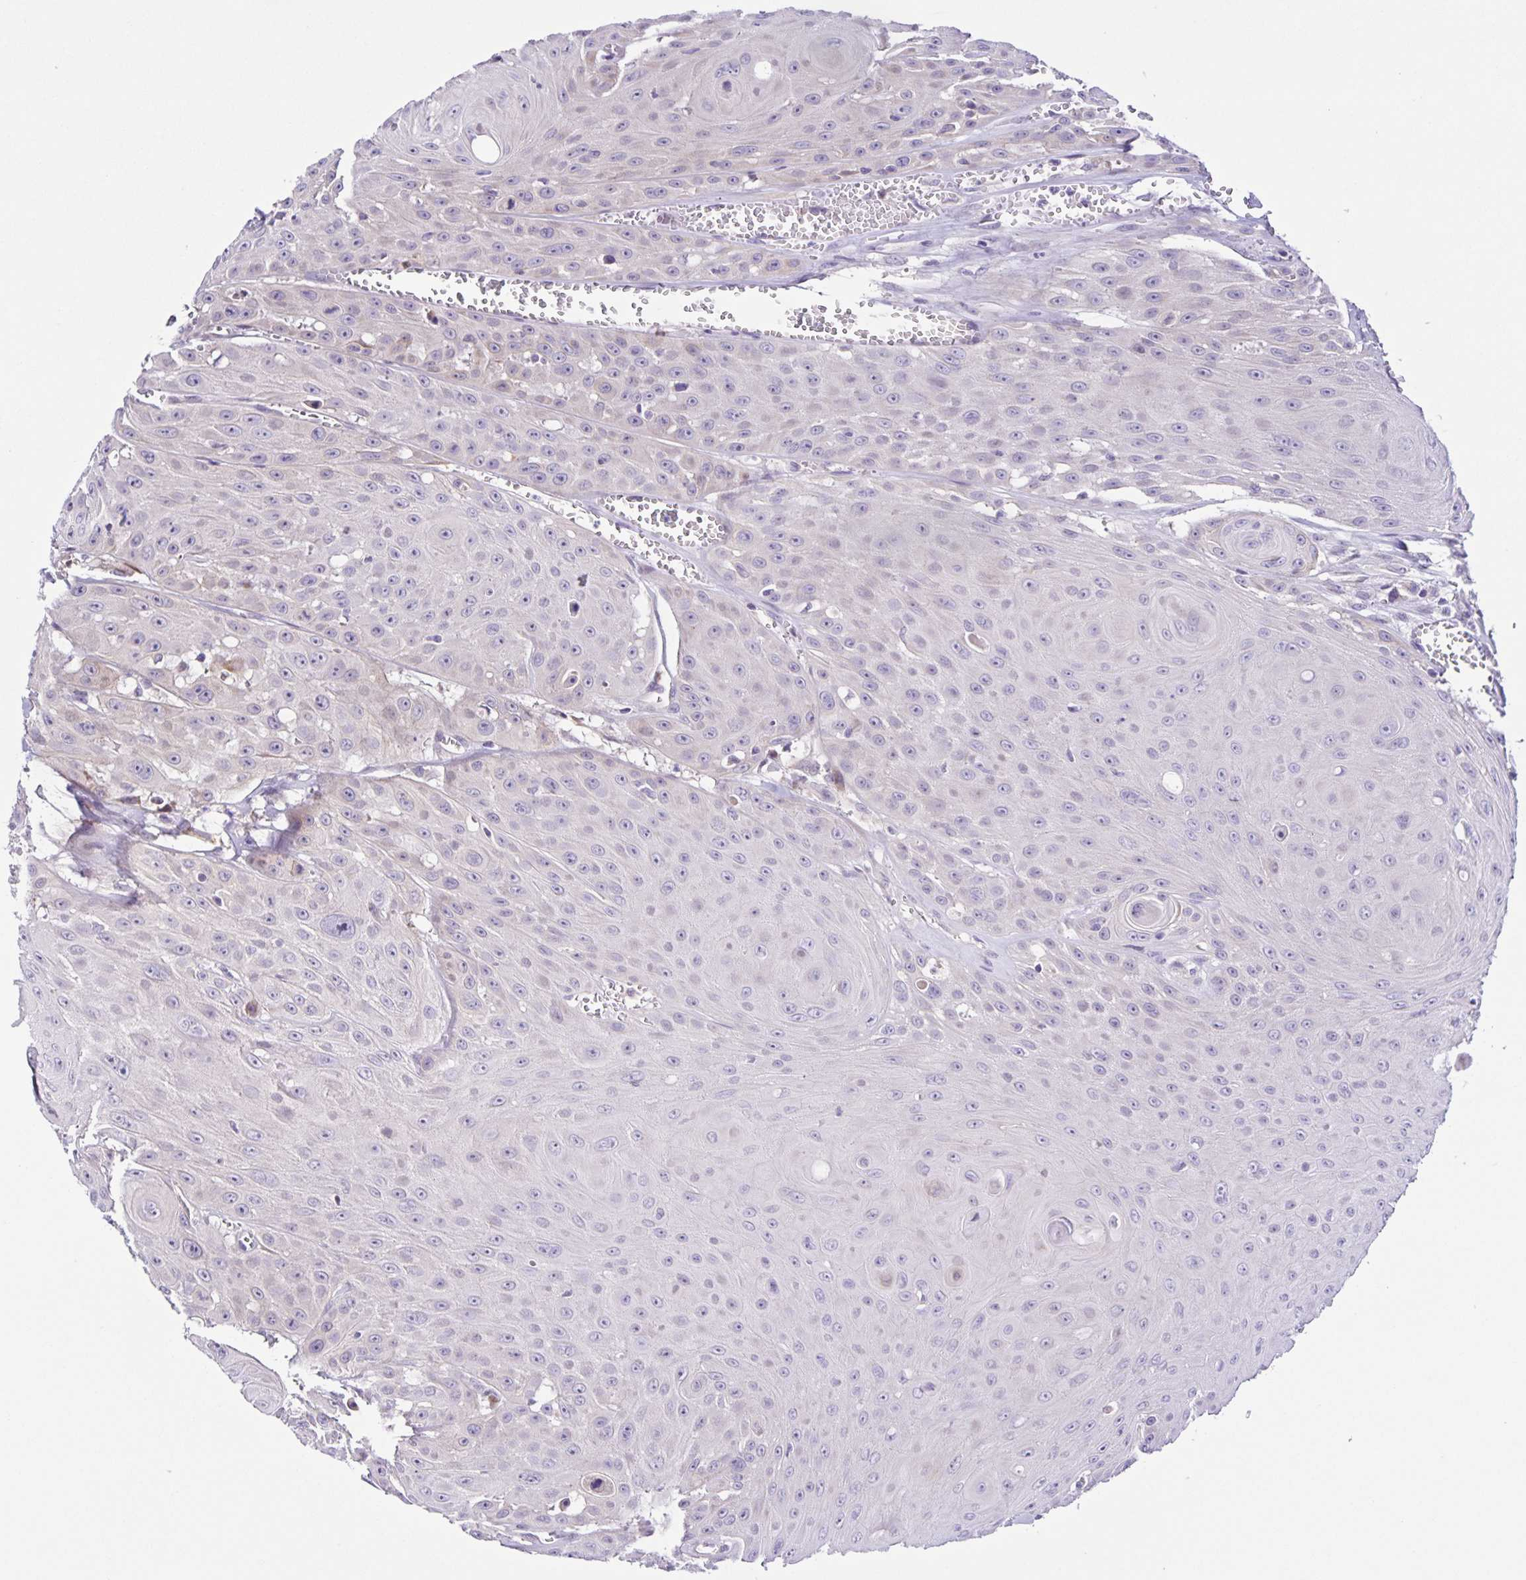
{"staining": {"intensity": "negative", "quantity": "none", "location": "none"}, "tissue": "head and neck cancer", "cell_type": "Tumor cells", "image_type": "cancer", "snomed": [{"axis": "morphology", "description": "Squamous cell carcinoma, NOS"}, {"axis": "topography", "description": "Oral tissue"}, {"axis": "topography", "description": "Head-Neck"}], "caption": "A photomicrograph of human squamous cell carcinoma (head and neck) is negative for staining in tumor cells.", "gene": "RNFT2", "patient": {"sex": "male", "age": 81}}